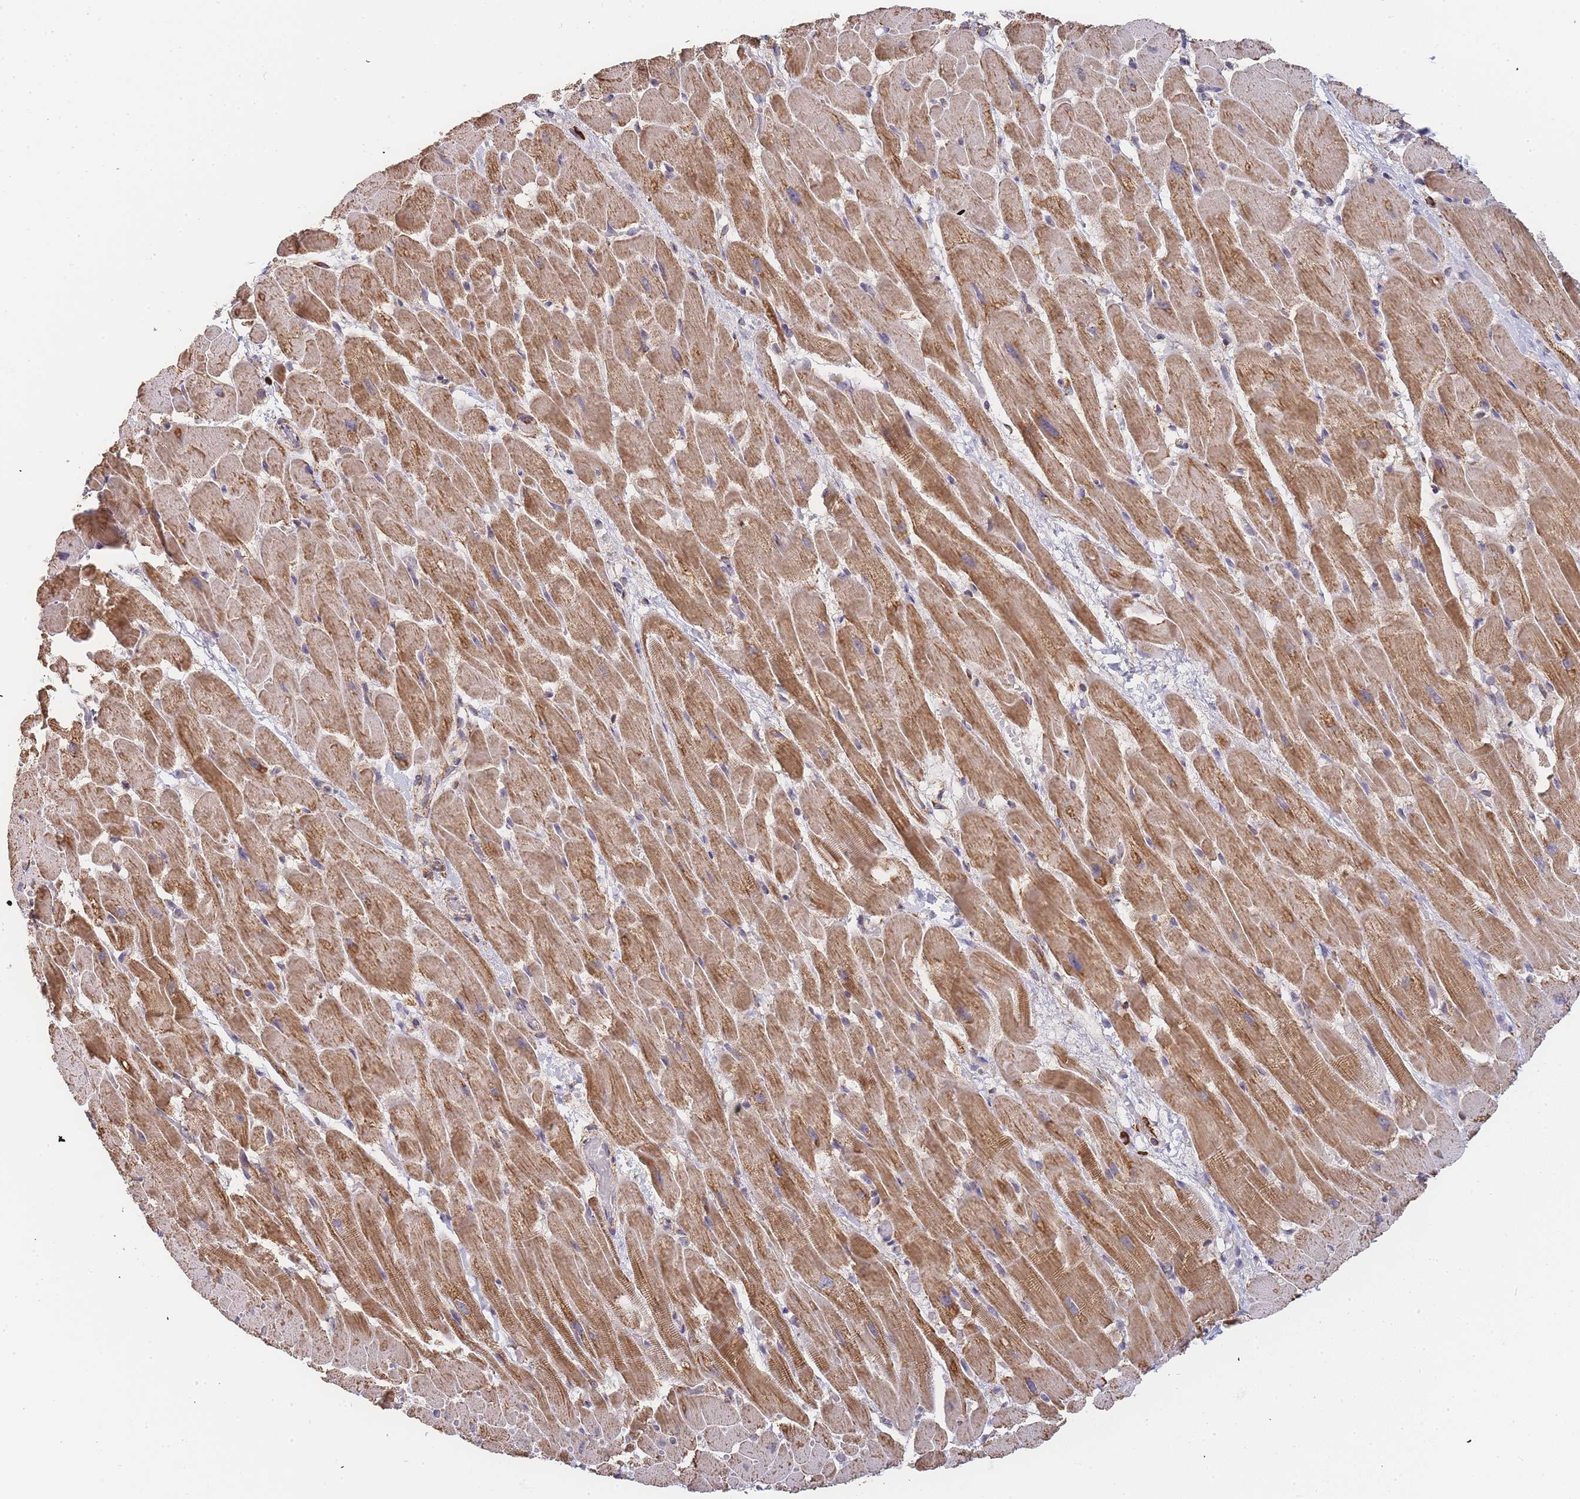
{"staining": {"intensity": "moderate", "quantity": ">75%", "location": "cytoplasmic/membranous"}, "tissue": "heart muscle", "cell_type": "Cardiomyocytes", "image_type": "normal", "snomed": [{"axis": "morphology", "description": "Normal tissue, NOS"}, {"axis": "topography", "description": "Heart"}], "caption": "Protein expression by immunohistochemistry demonstrates moderate cytoplasmic/membranous expression in about >75% of cardiomyocytes in benign heart muscle. (DAB IHC with brightfield microscopy, high magnification).", "gene": "ADCY9", "patient": {"sex": "male", "age": 37}}